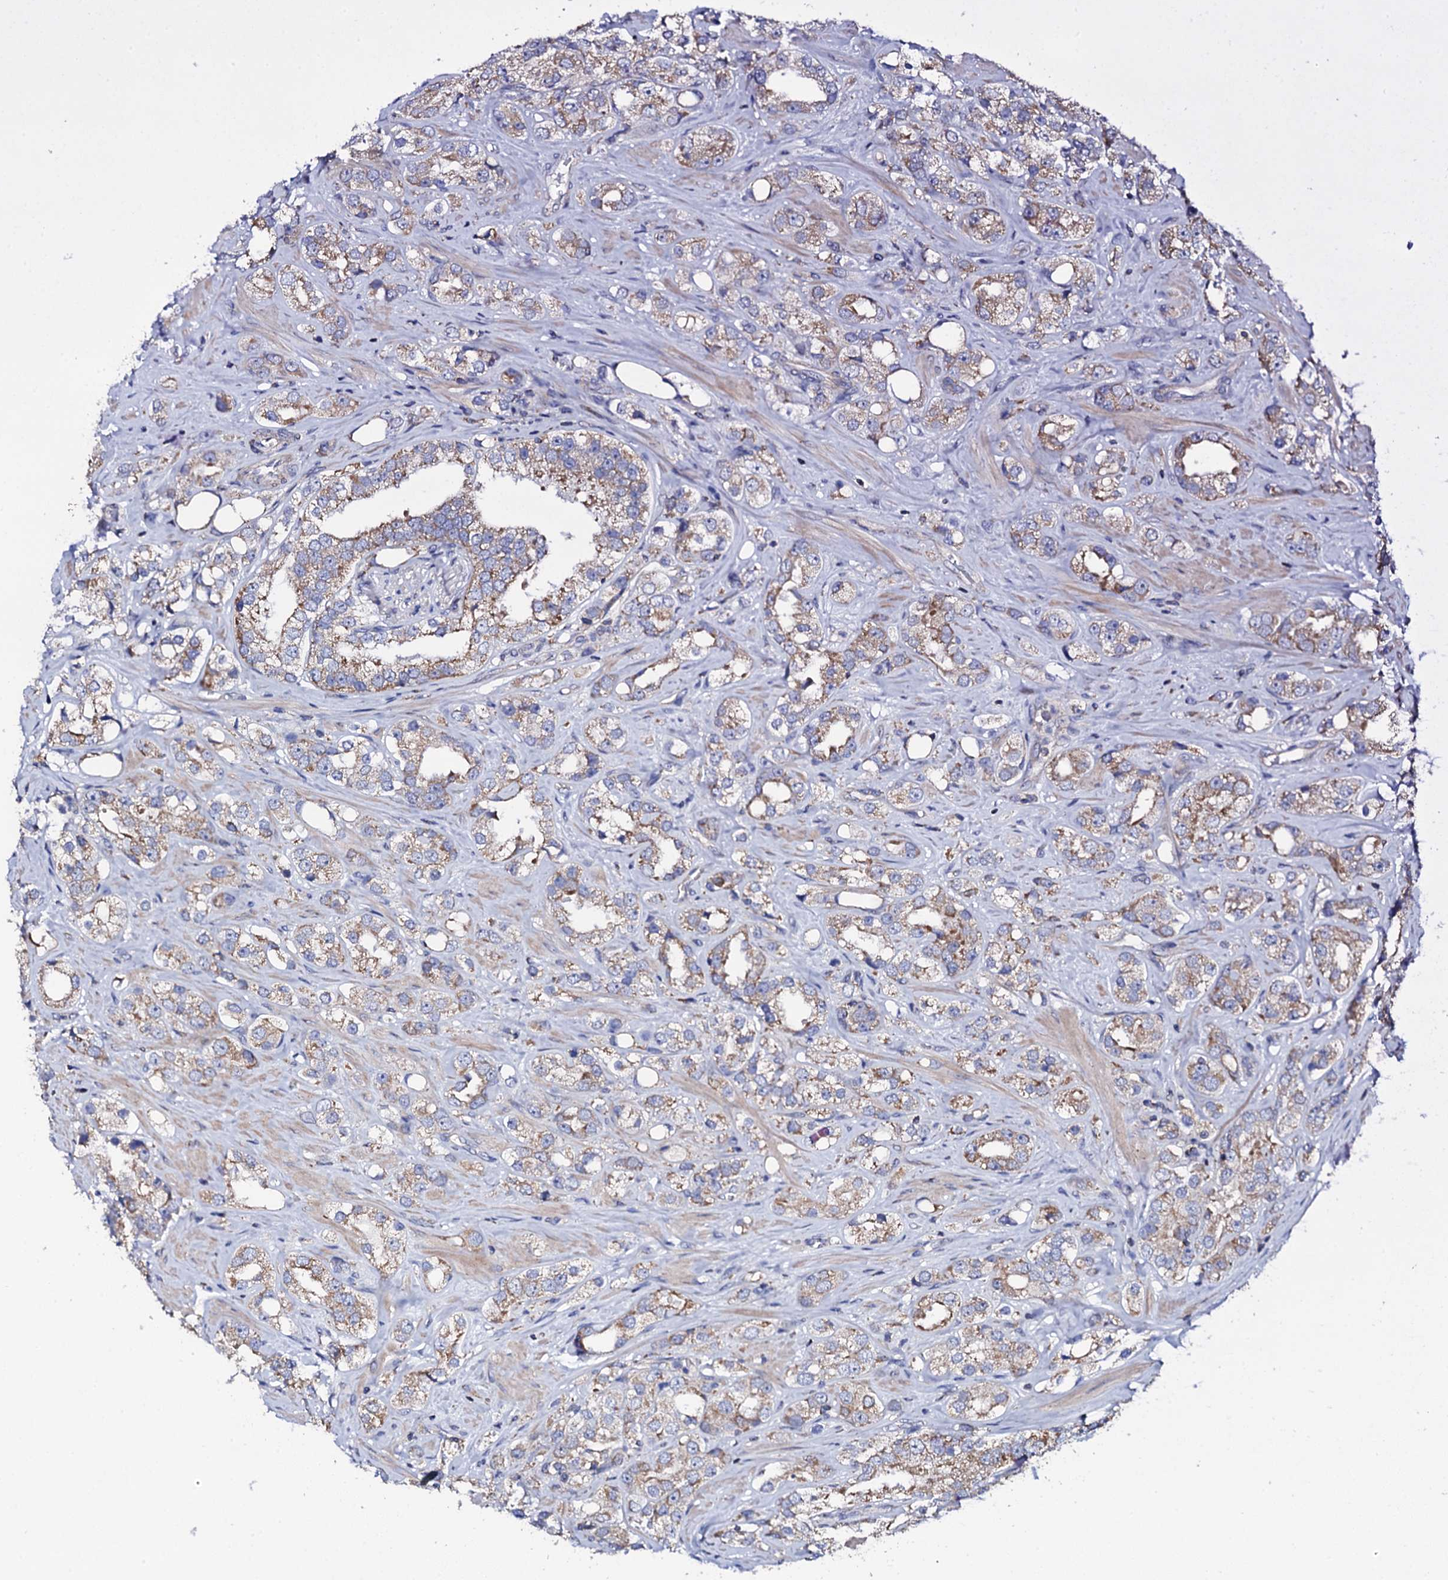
{"staining": {"intensity": "moderate", "quantity": "25%-75%", "location": "cytoplasmic/membranous"}, "tissue": "prostate cancer", "cell_type": "Tumor cells", "image_type": "cancer", "snomed": [{"axis": "morphology", "description": "Adenocarcinoma, NOS"}, {"axis": "topography", "description": "Prostate"}], "caption": "High-magnification brightfield microscopy of prostate cancer (adenocarcinoma) stained with DAB (3,3'-diaminobenzidine) (brown) and counterstained with hematoxylin (blue). tumor cells exhibit moderate cytoplasmic/membranous expression is seen in about25%-75% of cells. Immunohistochemistry stains the protein of interest in brown and the nuclei are stained blue.", "gene": "TCAF2", "patient": {"sex": "male", "age": 79}}